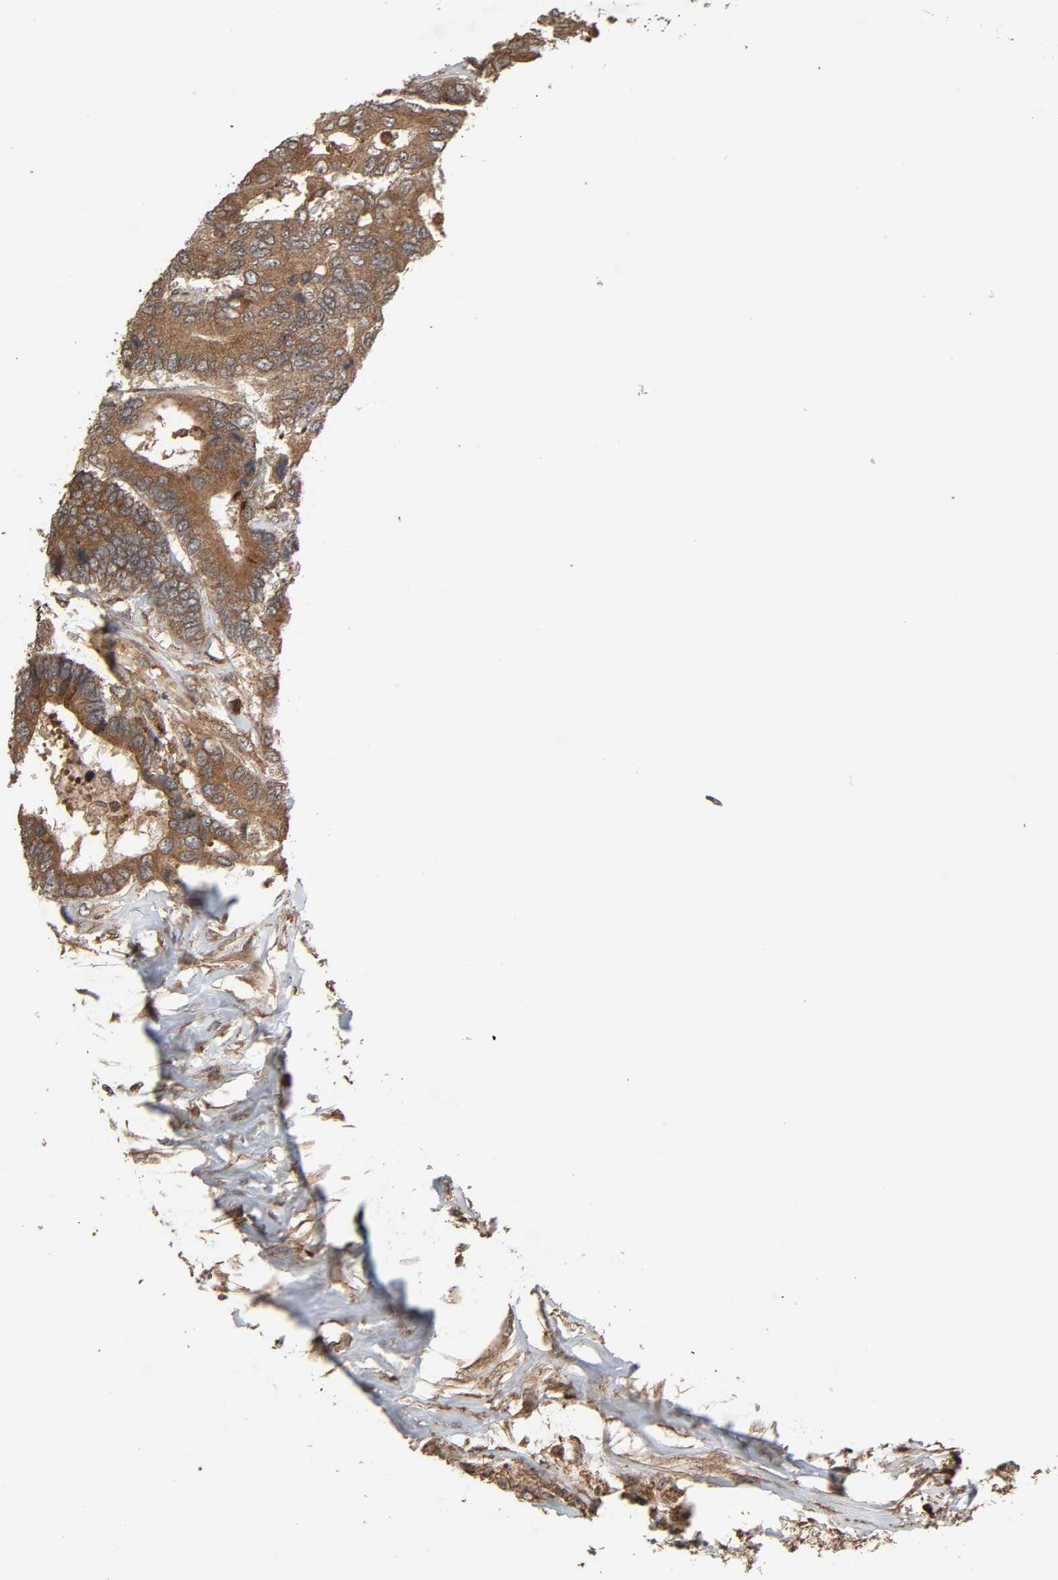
{"staining": {"intensity": "moderate", "quantity": ">75%", "location": "cytoplasmic/membranous"}, "tissue": "colorectal cancer", "cell_type": "Tumor cells", "image_type": "cancer", "snomed": [{"axis": "morphology", "description": "Adenocarcinoma, NOS"}, {"axis": "topography", "description": "Rectum"}], "caption": "Moderate cytoplasmic/membranous protein expression is seen in about >75% of tumor cells in colorectal adenocarcinoma. The staining is performed using DAB (3,3'-diaminobenzidine) brown chromogen to label protein expression. The nuclei are counter-stained blue using hematoxylin.", "gene": "MAP3K8", "patient": {"sex": "male", "age": 55}}